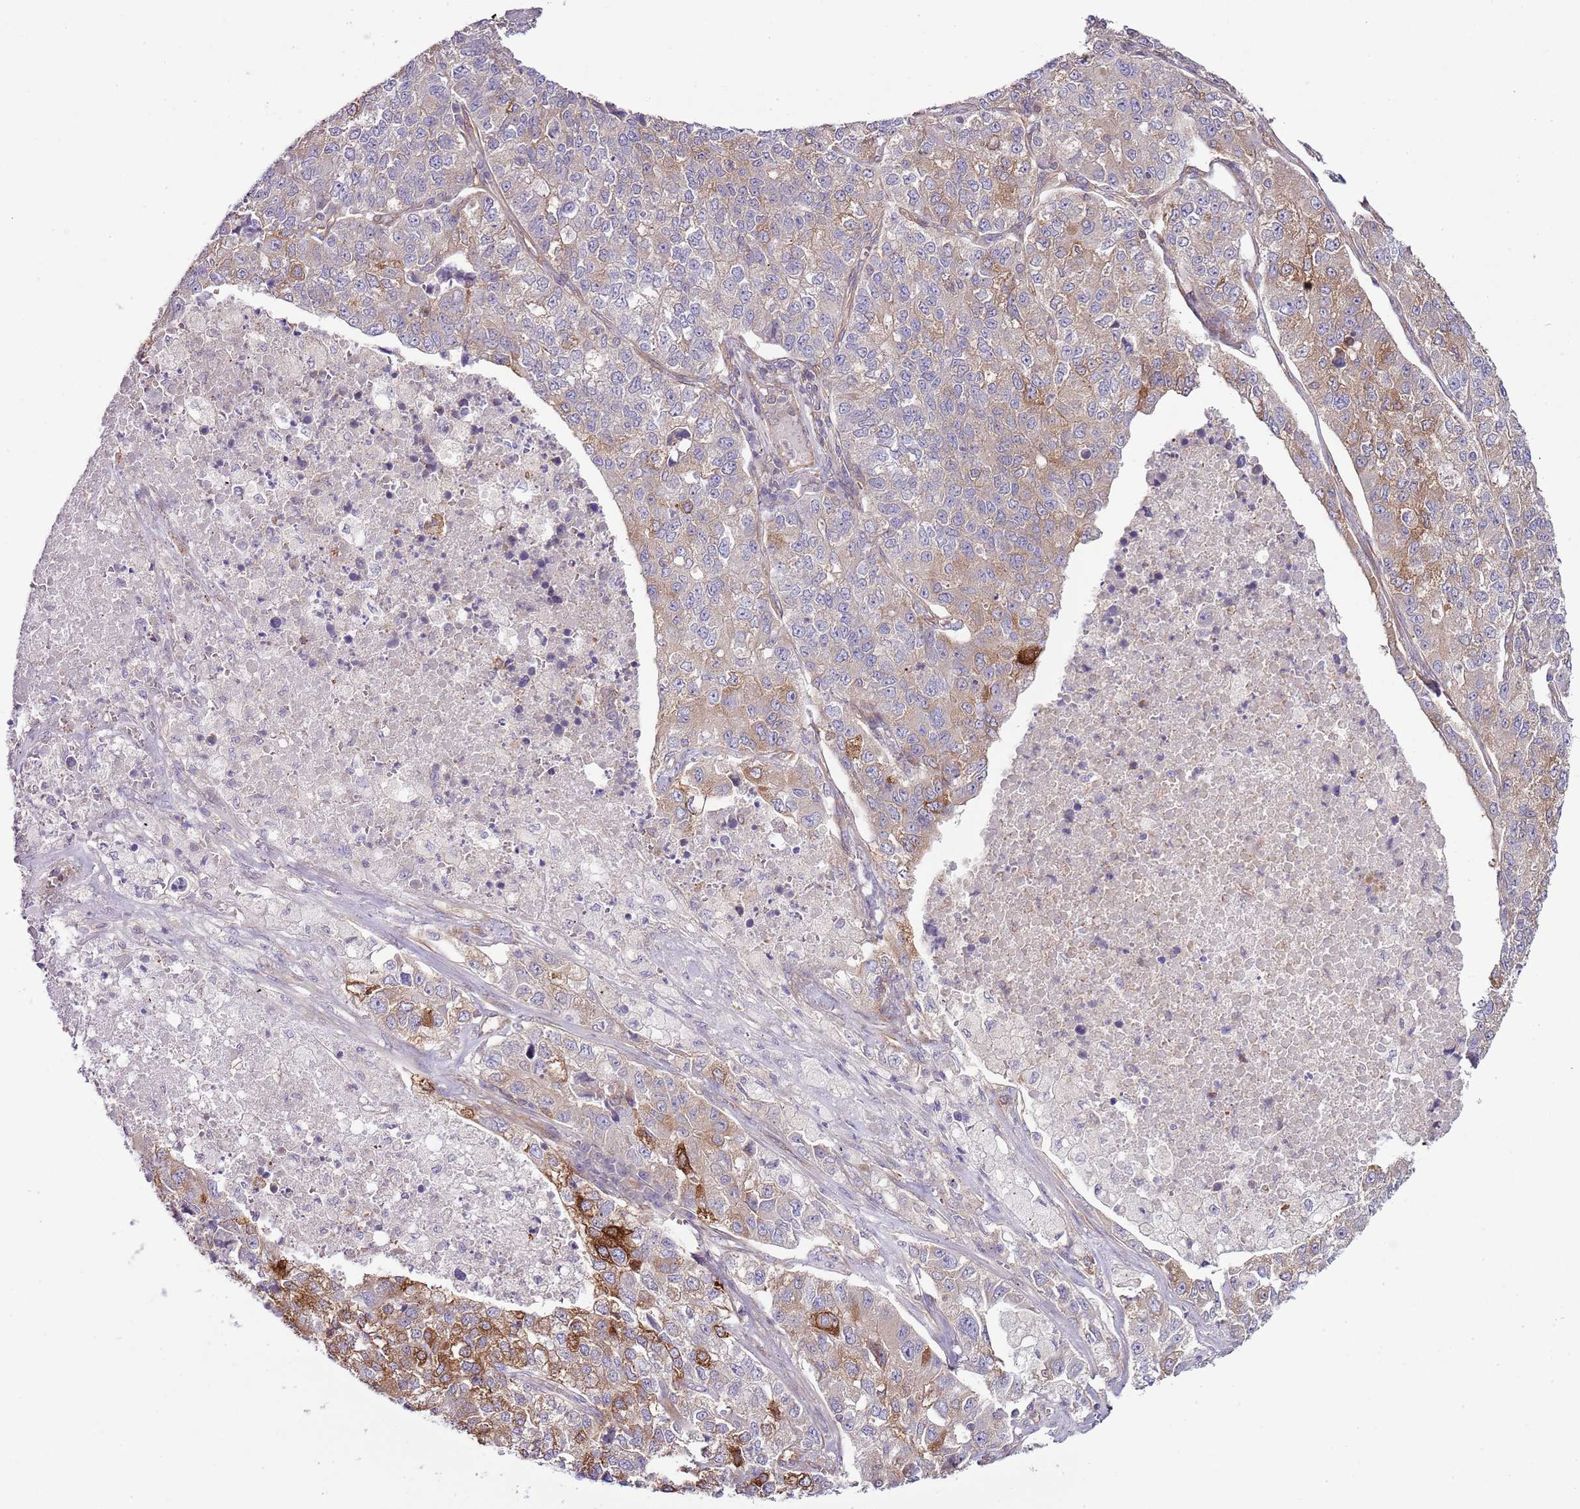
{"staining": {"intensity": "strong", "quantity": "<25%", "location": "cytoplasmic/membranous"}, "tissue": "lung cancer", "cell_type": "Tumor cells", "image_type": "cancer", "snomed": [{"axis": "morphology", "description": "Adenocarcinoma, NOS"}, {"axis": "topography", "description": "Lung"}], "caption": "An immunohistochemistry (IHC) photomicrograph of tumor tissue is shown. Protein staining in brown labels strong cytoplasmic/membranous positivity in lung adenocarcinoma within tumor cells.", "gene": "LPIN2", "patient": {"sex": "male", "age": 49}}